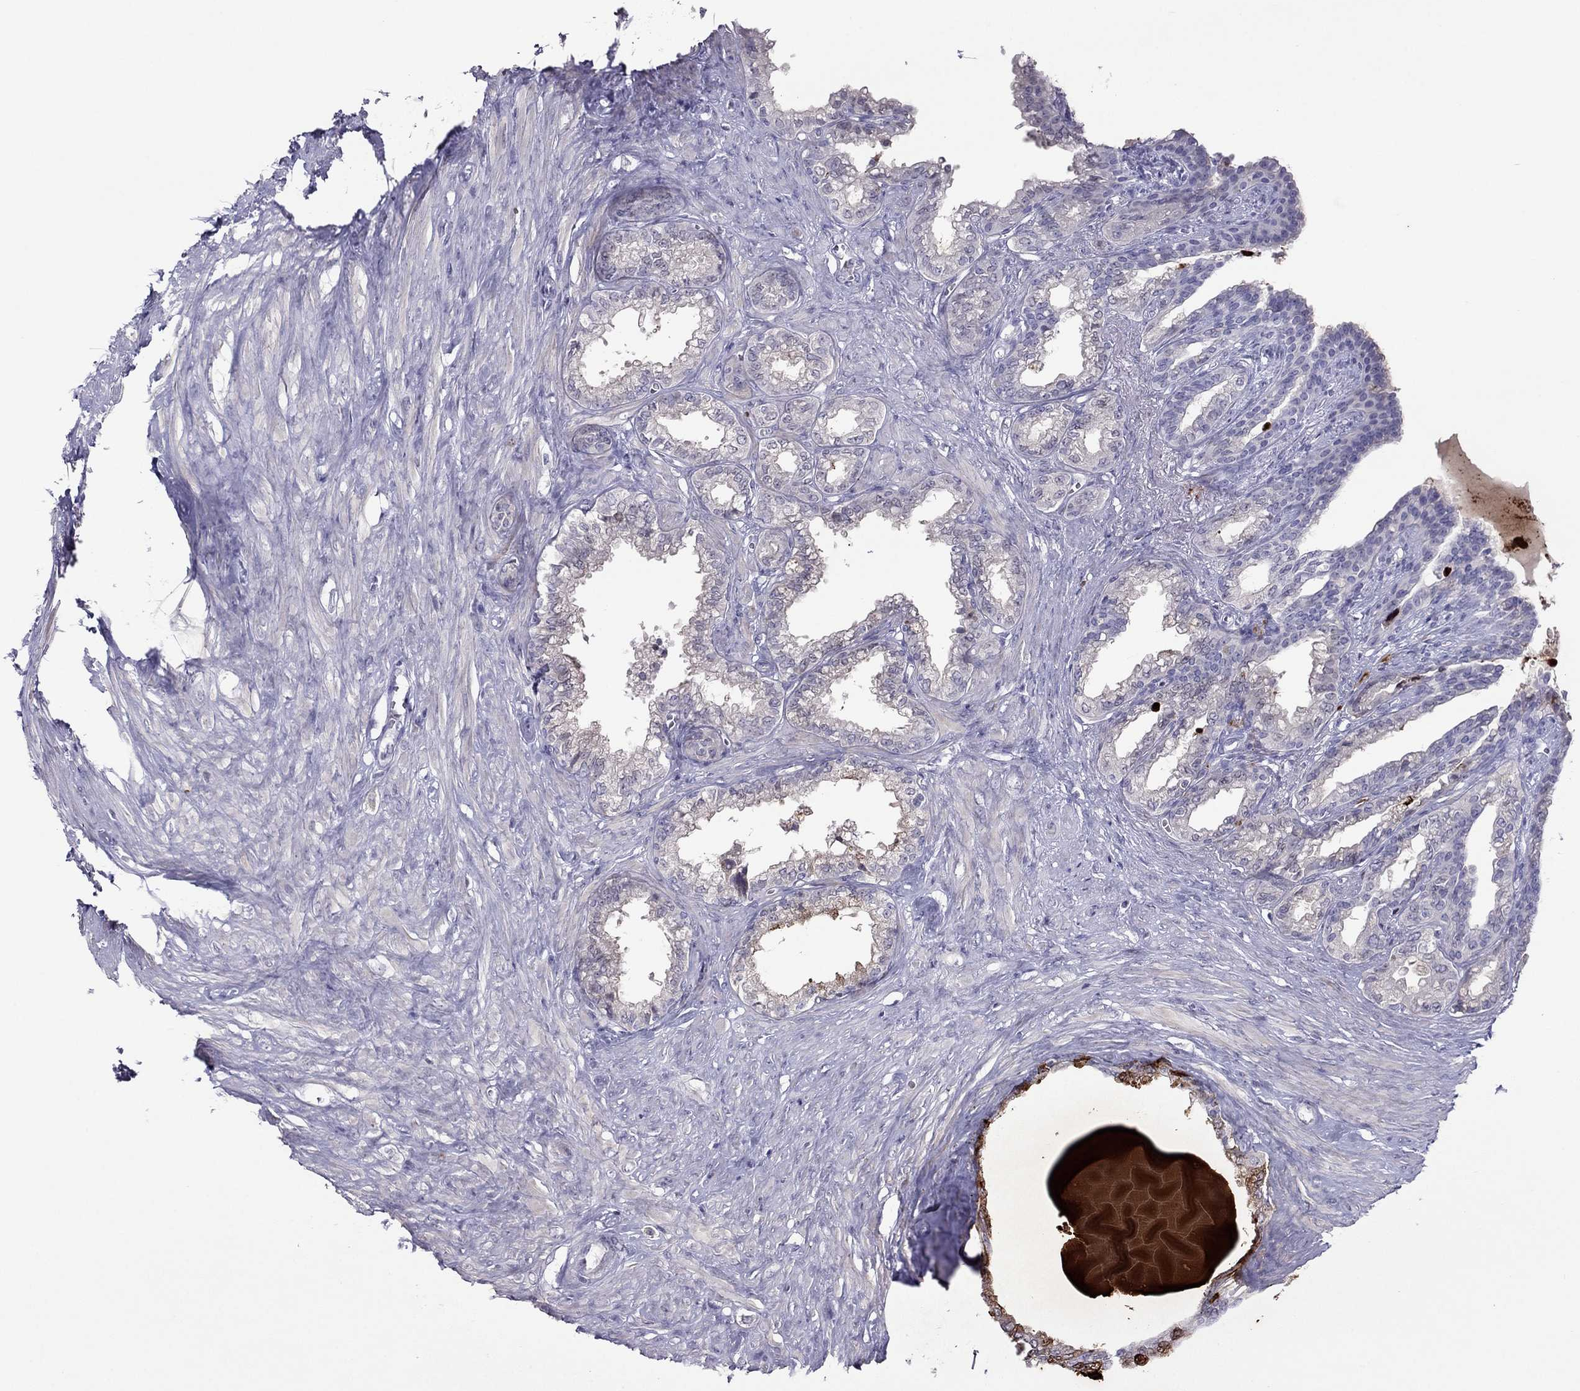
{"staining": {"intensity": "moderate", "quantity": "<25%", "location": "cytoplasmic/membranous"}, "tissue": "seminal vesicle", "cell_type": "Glandular cells", "image_type": "normal", "snomed": [{"axis": "morphology", "description": "Normal tissue, NOS"}, {"axis": "morphology", "description": "Urothelial carcinoma, NOS"}, {"axis": "topography", "description": "Urinary bladder"}, {"axis": "topography", "description": "Seminal veicle"}], "caption": "Immunohistochemical staining of unremarkable human seminal vesicle exhibits low levels of moderate cytoplasmic/membranous expression in about <25% of glandular cells. The staining was performed using DAB (3,3'-diaminobenzidine), with brown indicating positive protein expression. Nuclei are stained blue with hematoxylin.", "gene": "RGS8", "patient": {"sex": "male", "age": 76}}